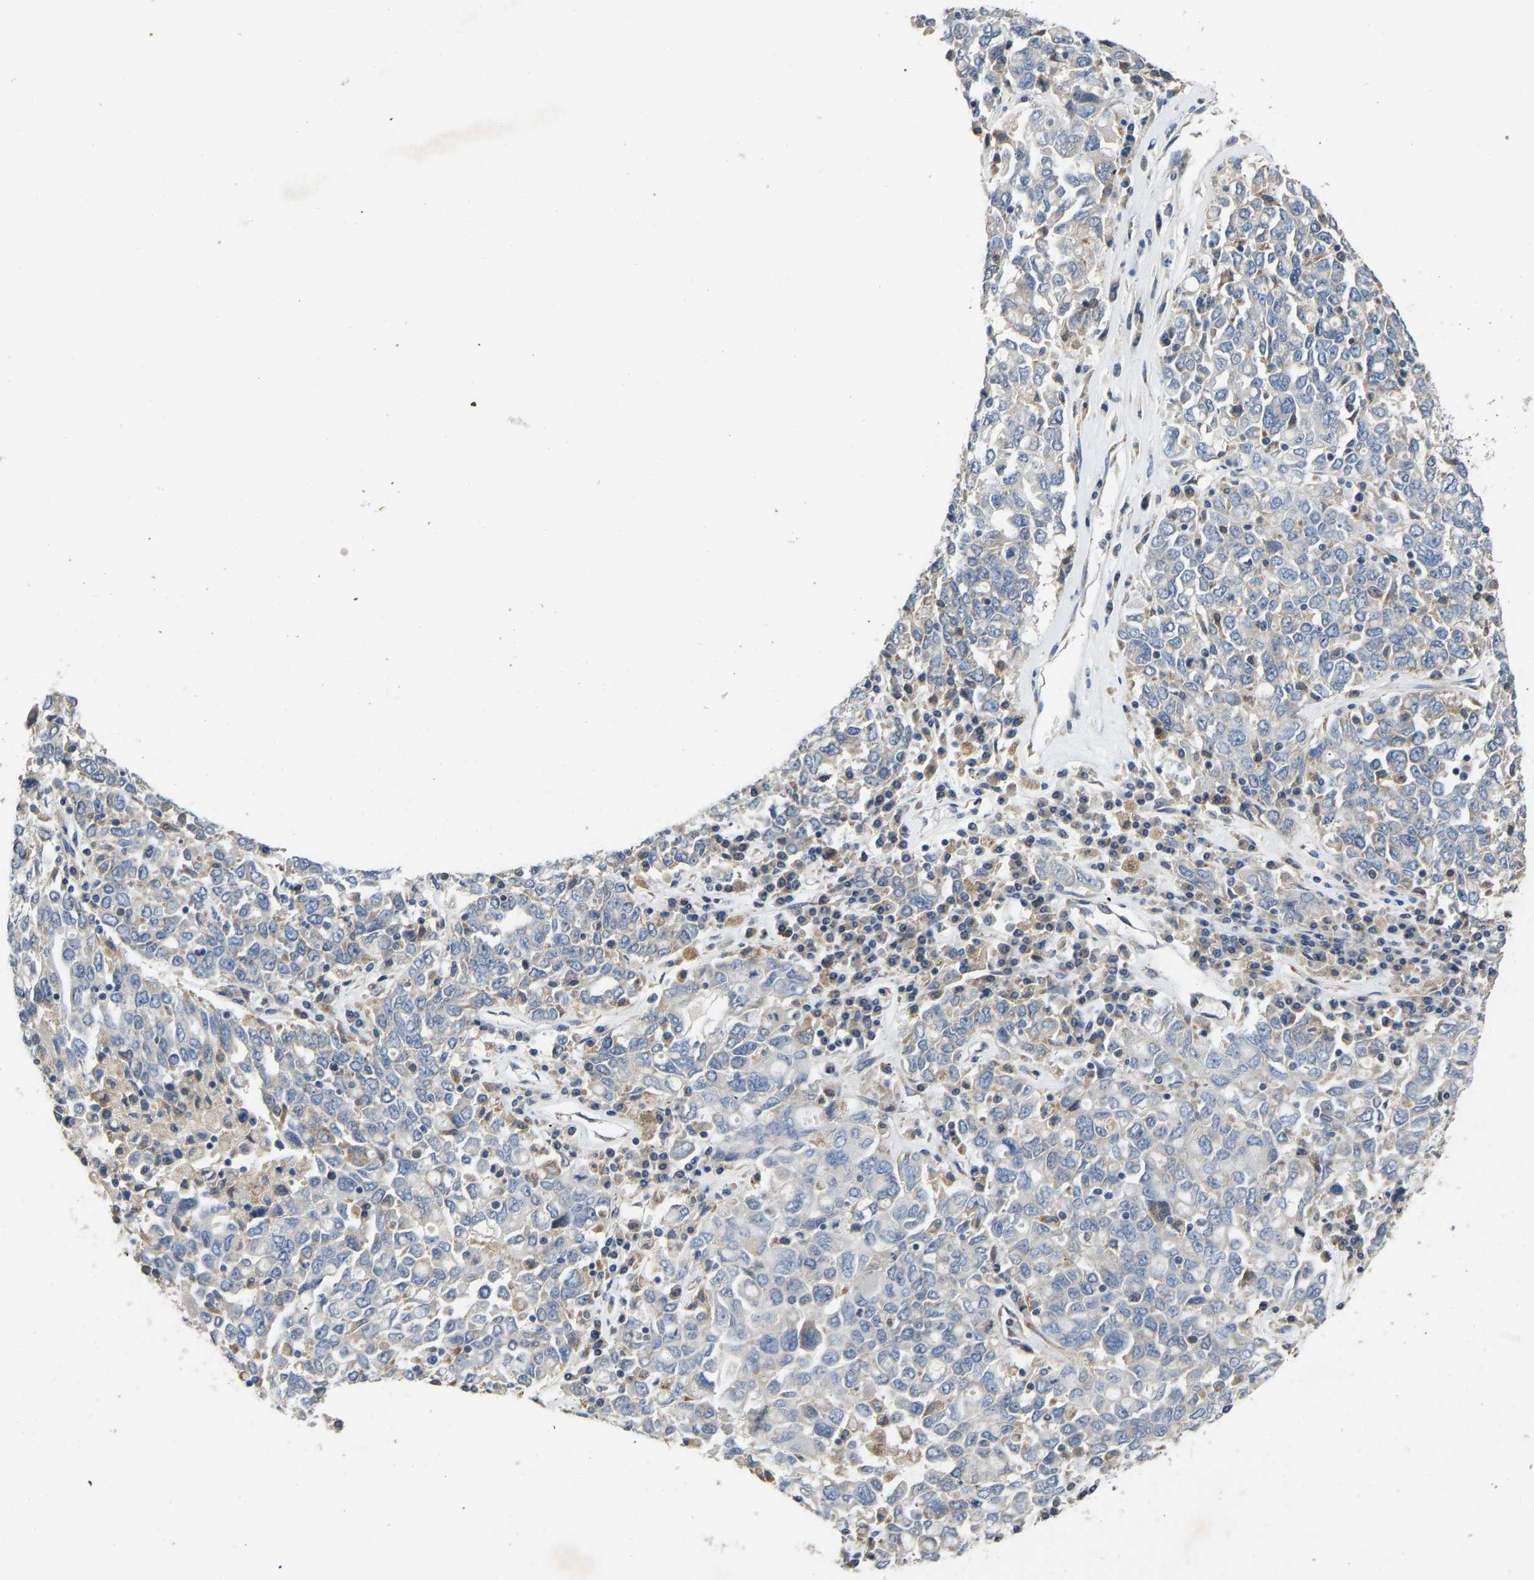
{"staining": {"intensity": "negative", "quantity": "none", "location": "none"}, "tissue": "ovarian cancer", "cell_type": "Tumor cells", "image_type": "cancer", "snomed": [{"axis": "morphology", "description": "Carcinoma, endometroid"}, {"axis": "topography", "description": "Ovary"}], "caption": "Immunohistochemistry photomicrograph of neoplastic tissue: human ovarian cancer stained with DAB exhibits no significant protein staining in tumor cells. (DAB immunohistochemistry (IHC), high magnification).", "gene": "TMEM150A", "patient": {"sex": "female", "age": 62}}